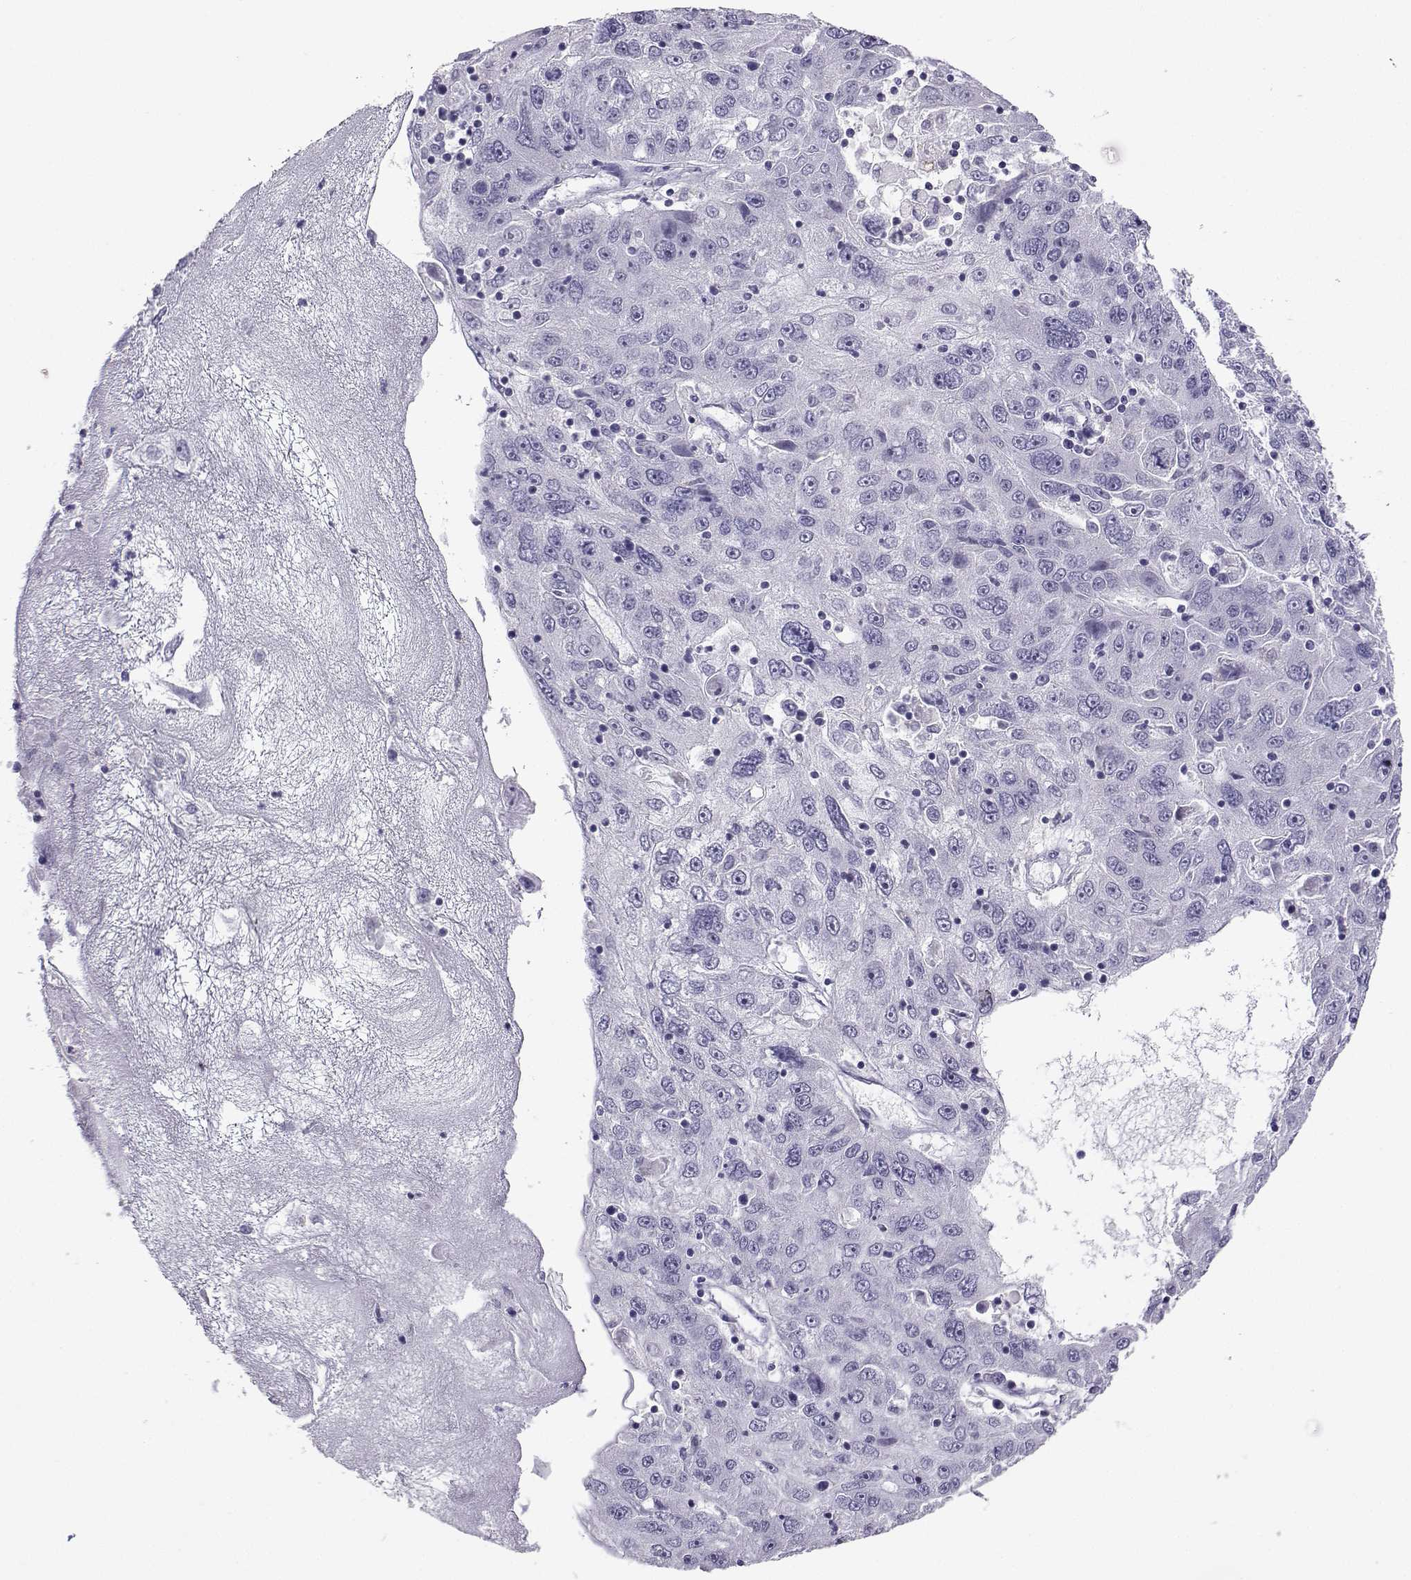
{"staining": {"intensity": "negative", "quantity": "none", "location": "none"}, "tissue": "stomach cancer", "cell_type": "Tumor cells", "image_type": "cancer", "snomed": [{"axis": "morphology", "description": "Adenocarcinoma, NOS"}, {"axis": "topography", "description": "Stomach"}], "caption": "Tumor cells are negative for brown protein staining in stomach cancer.", "gene": "TBR1", "patient": {"sex": "male", "age": 56}}